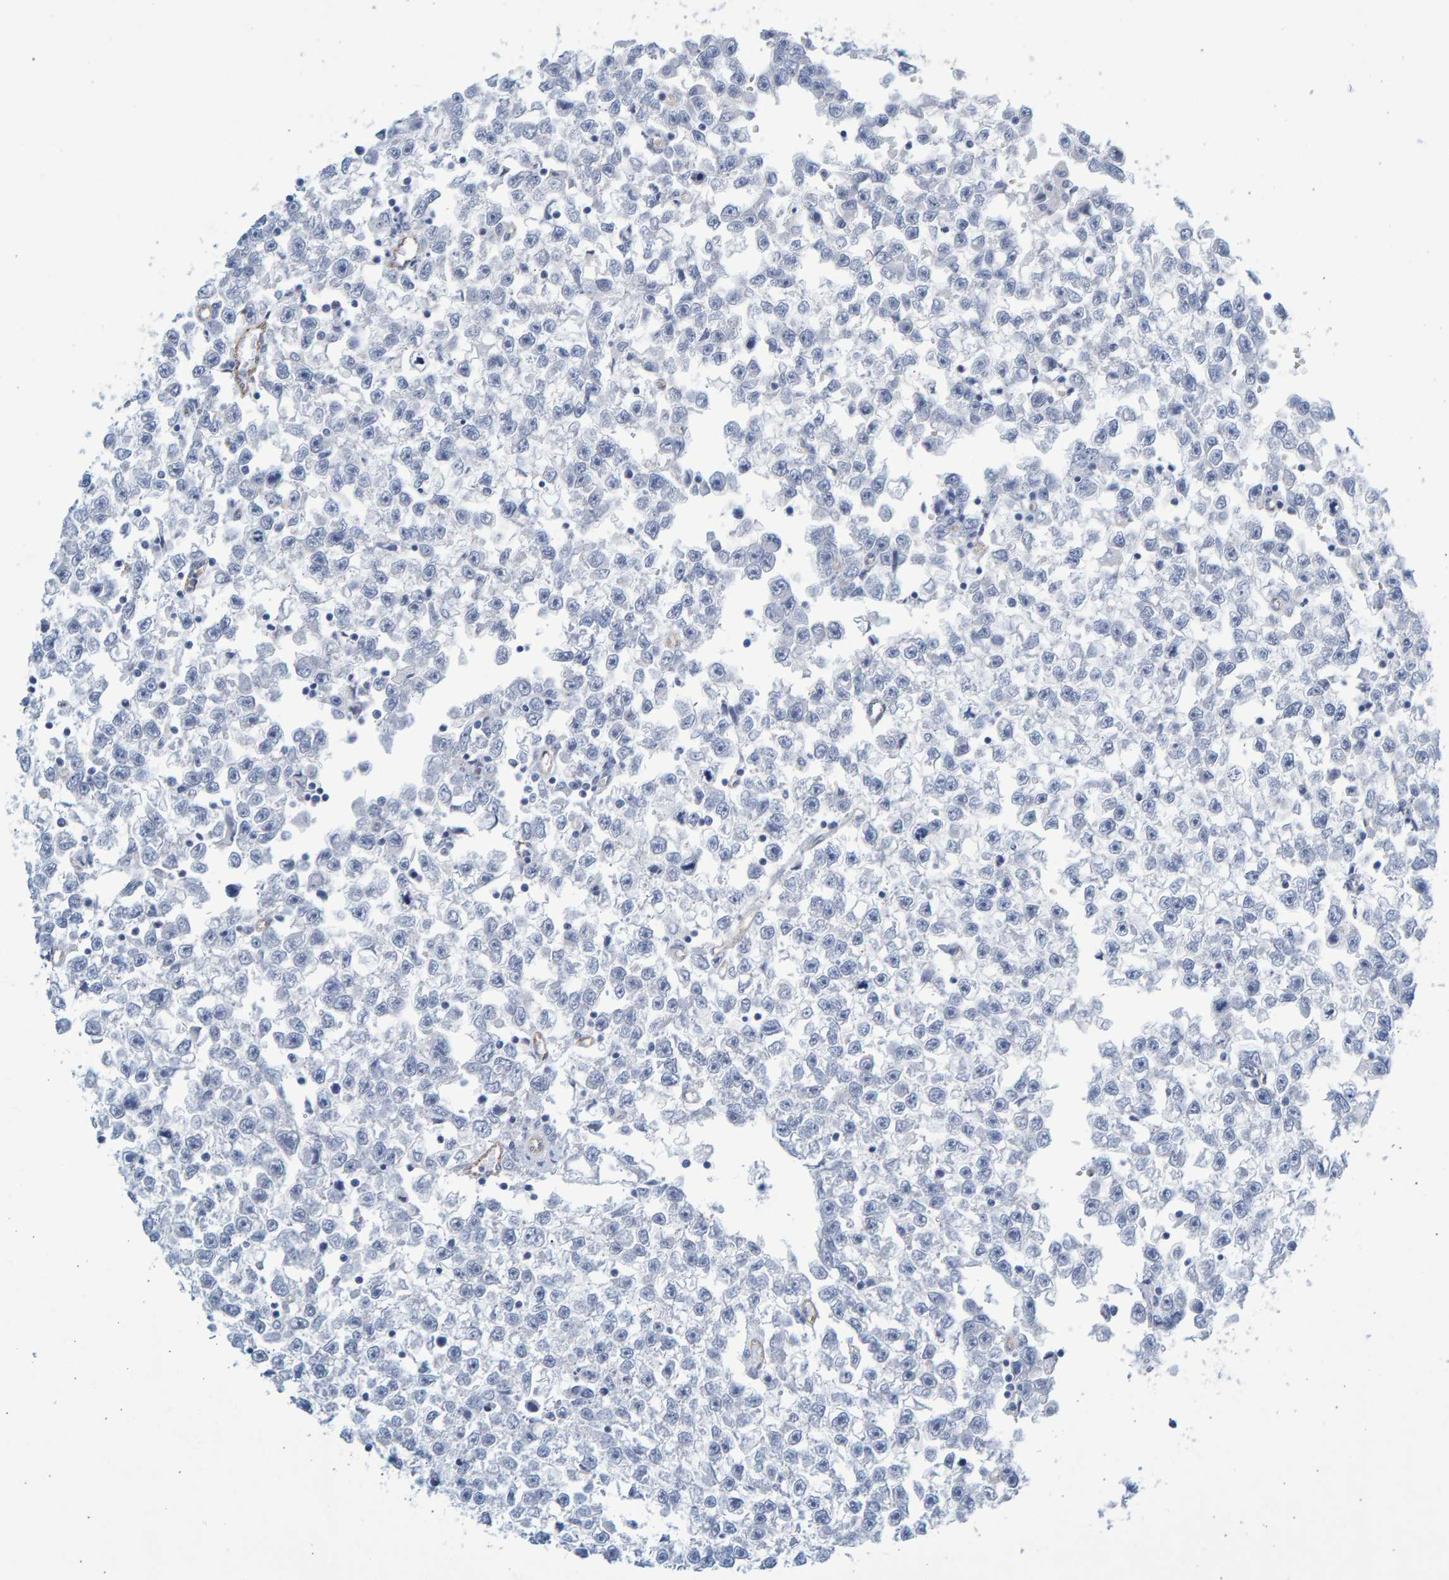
{"staining": {"intensity": "negative", "quantity": "none", "location": "none"}, "tissue": "testis cancer", "cell_type": "Tumor cells", "image_type": "cancer", "snomed": [{"axis": "morphology", "description": "Seminoma, NOS"}, {"axis": "morphology", "description": "Carcinoma, Embryonal, NOS"}, {"axis": "topography", "description": "Testis"}], "caption": "The micrograph shows no significant expression in tumor cells of testis seminoma.", "gene": "SLC34A3", "patient": {"sex": "male", "age": 51}}